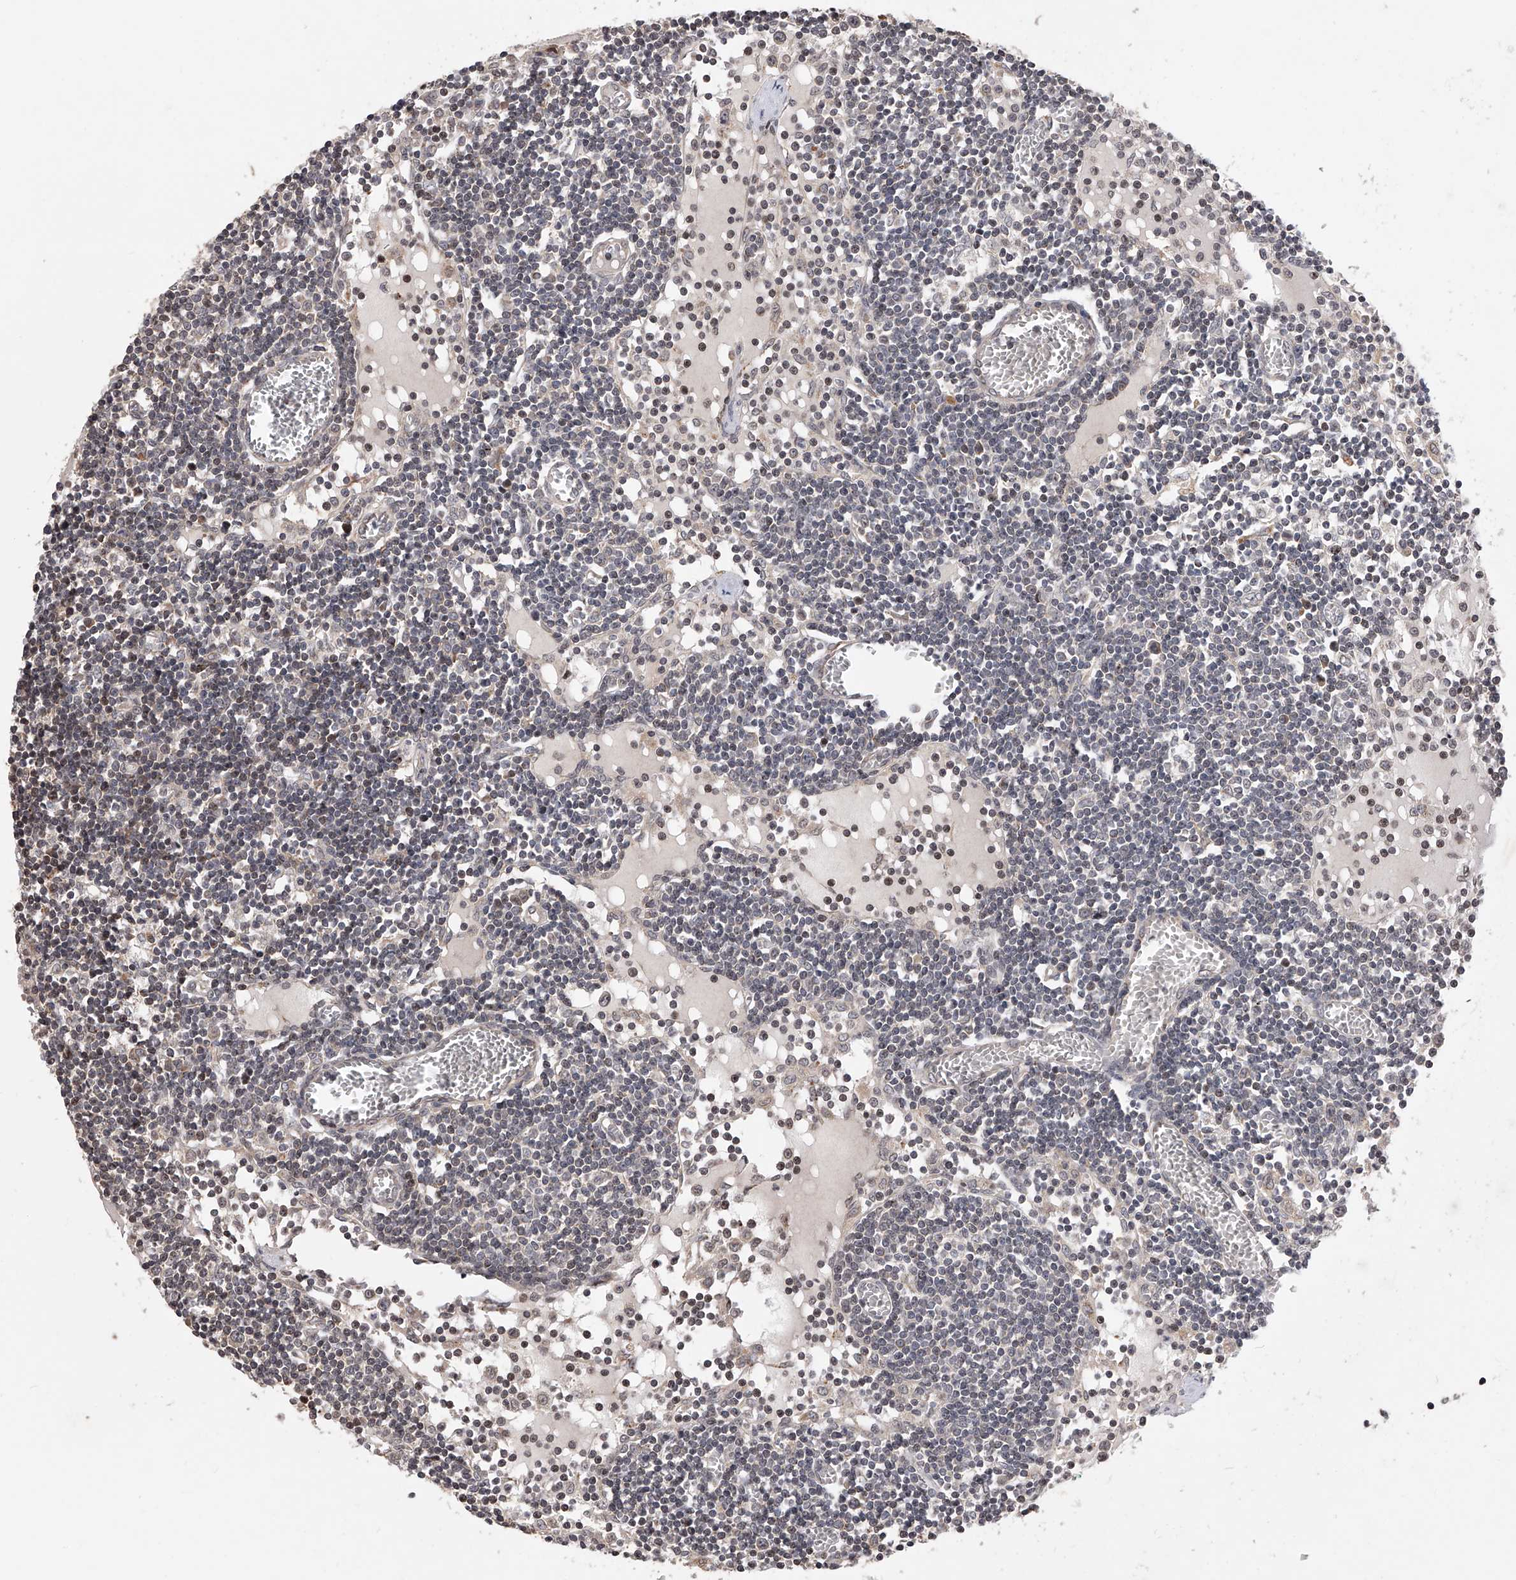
{"staining": {"intensity": "moderate", "quantity": "<25%", "location": "cytoplasmic/membranous"}, "tissue": "lymph node", "cell_type": "Non-germinal center cells", "image_type": "normal", "snomed": [{"axis": "morphology", "description": "Normal tissue, NOS"}, {"axis": "topography", "description": "Lymph node"}], "caption": "Immunohistochemistry (DAB) staining of unremarkable lymph node shows moderate cytoplasmic/membranous protein expression in about <25% of non-germinal center cells. (DAB (3,3'-diaminobenzidine) IHC with brightfield microscopy, high magnification).", "gene": "GMDS", "patient": {"sex": "female", "age": 11}}